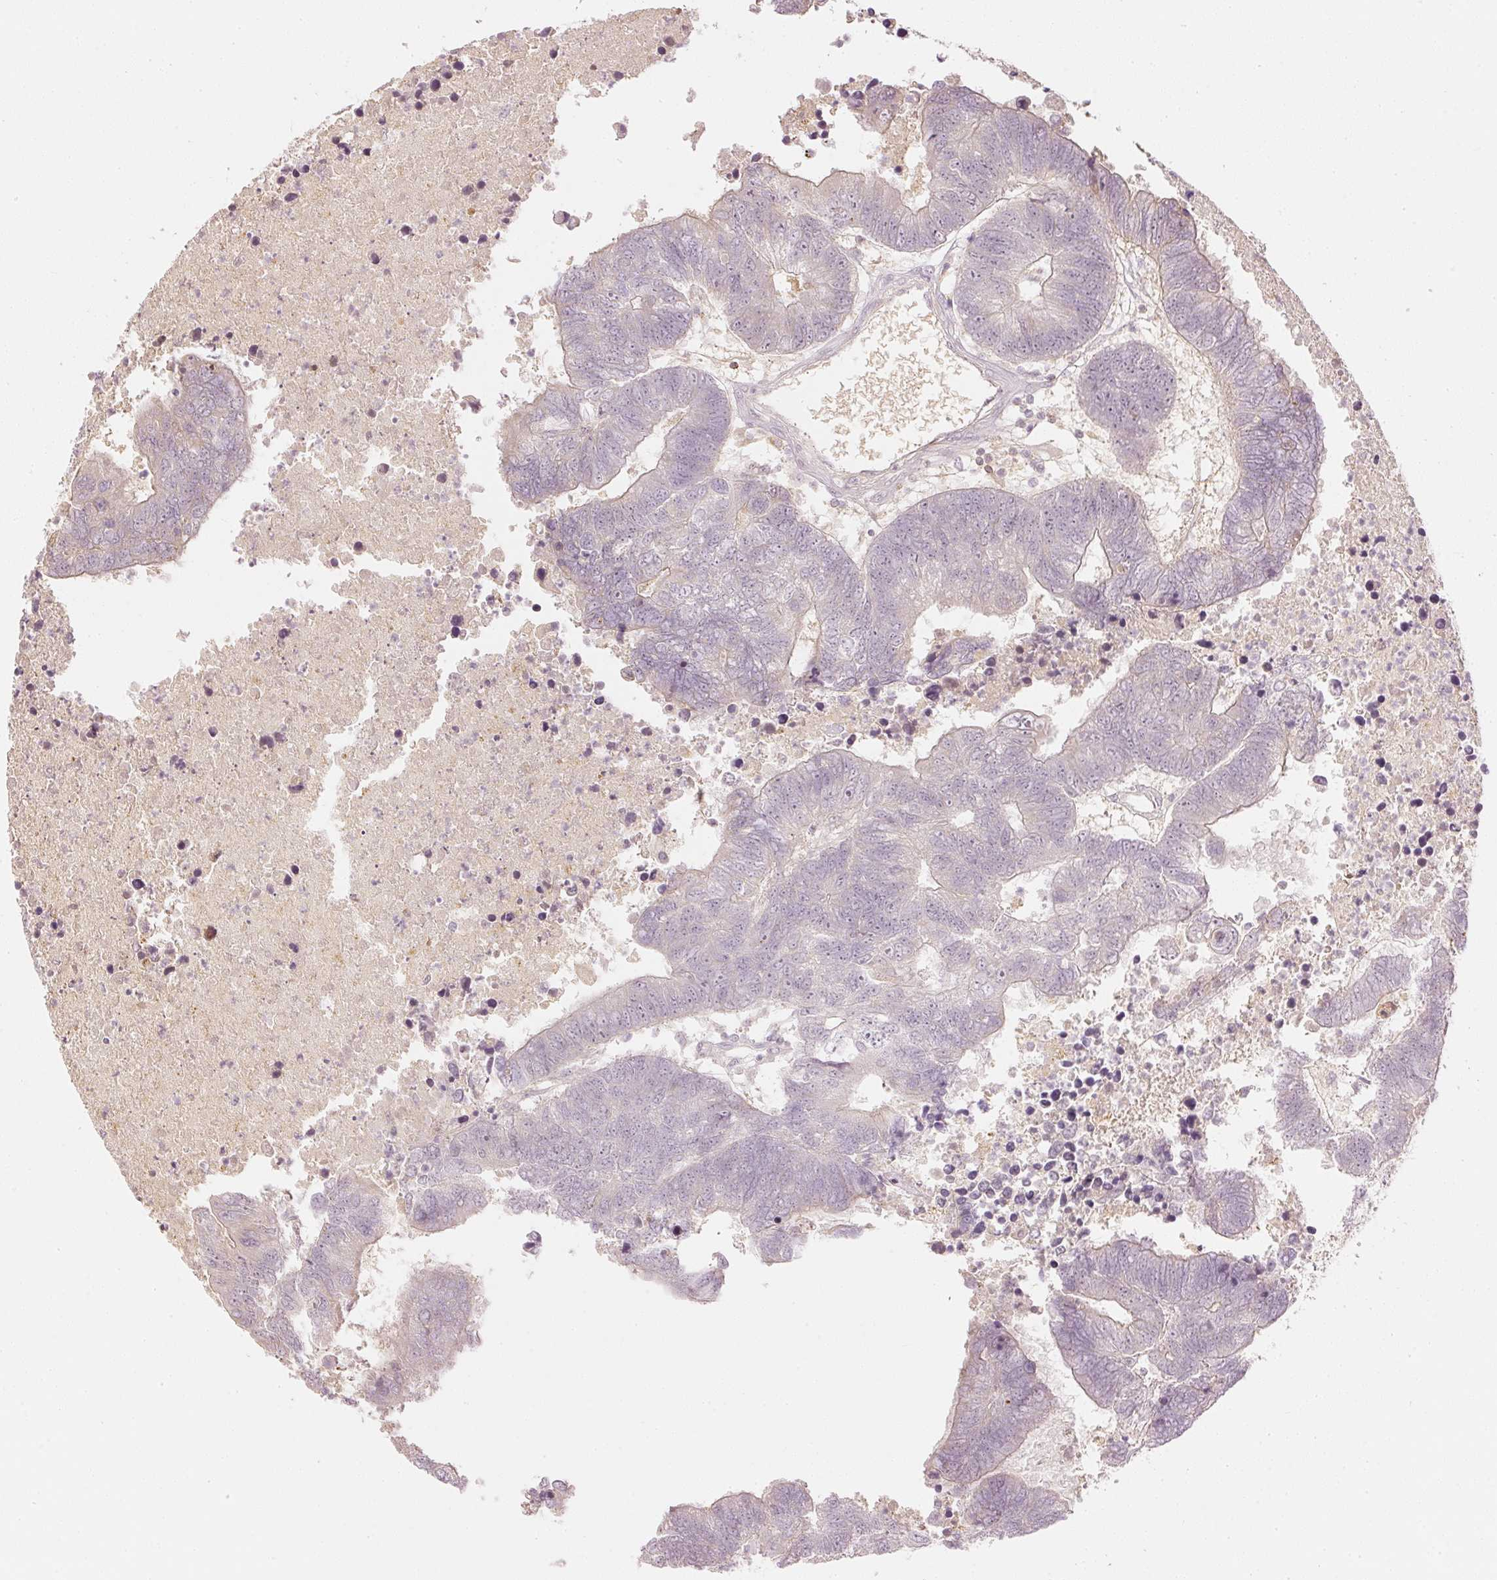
{"staining": {"intensity": "weak", "quantity": "<25%", "location": "cytoplasmic/membranous"}, "tissue": "colorectal cancer", "cell_type": "Tumor cells", "image_type": "cancer", "snomed": [{"axis": "morphology", "description": "Adenocarcinoma, NOS"}, {"axis": "topography", "description": "Colon"}], "caption": "The micrograph displays no significant positivity in tumor cells of colorectal adenocarcinoma.", "gene": "GZMA", "patient": {"sex": "female", "age": 48}}